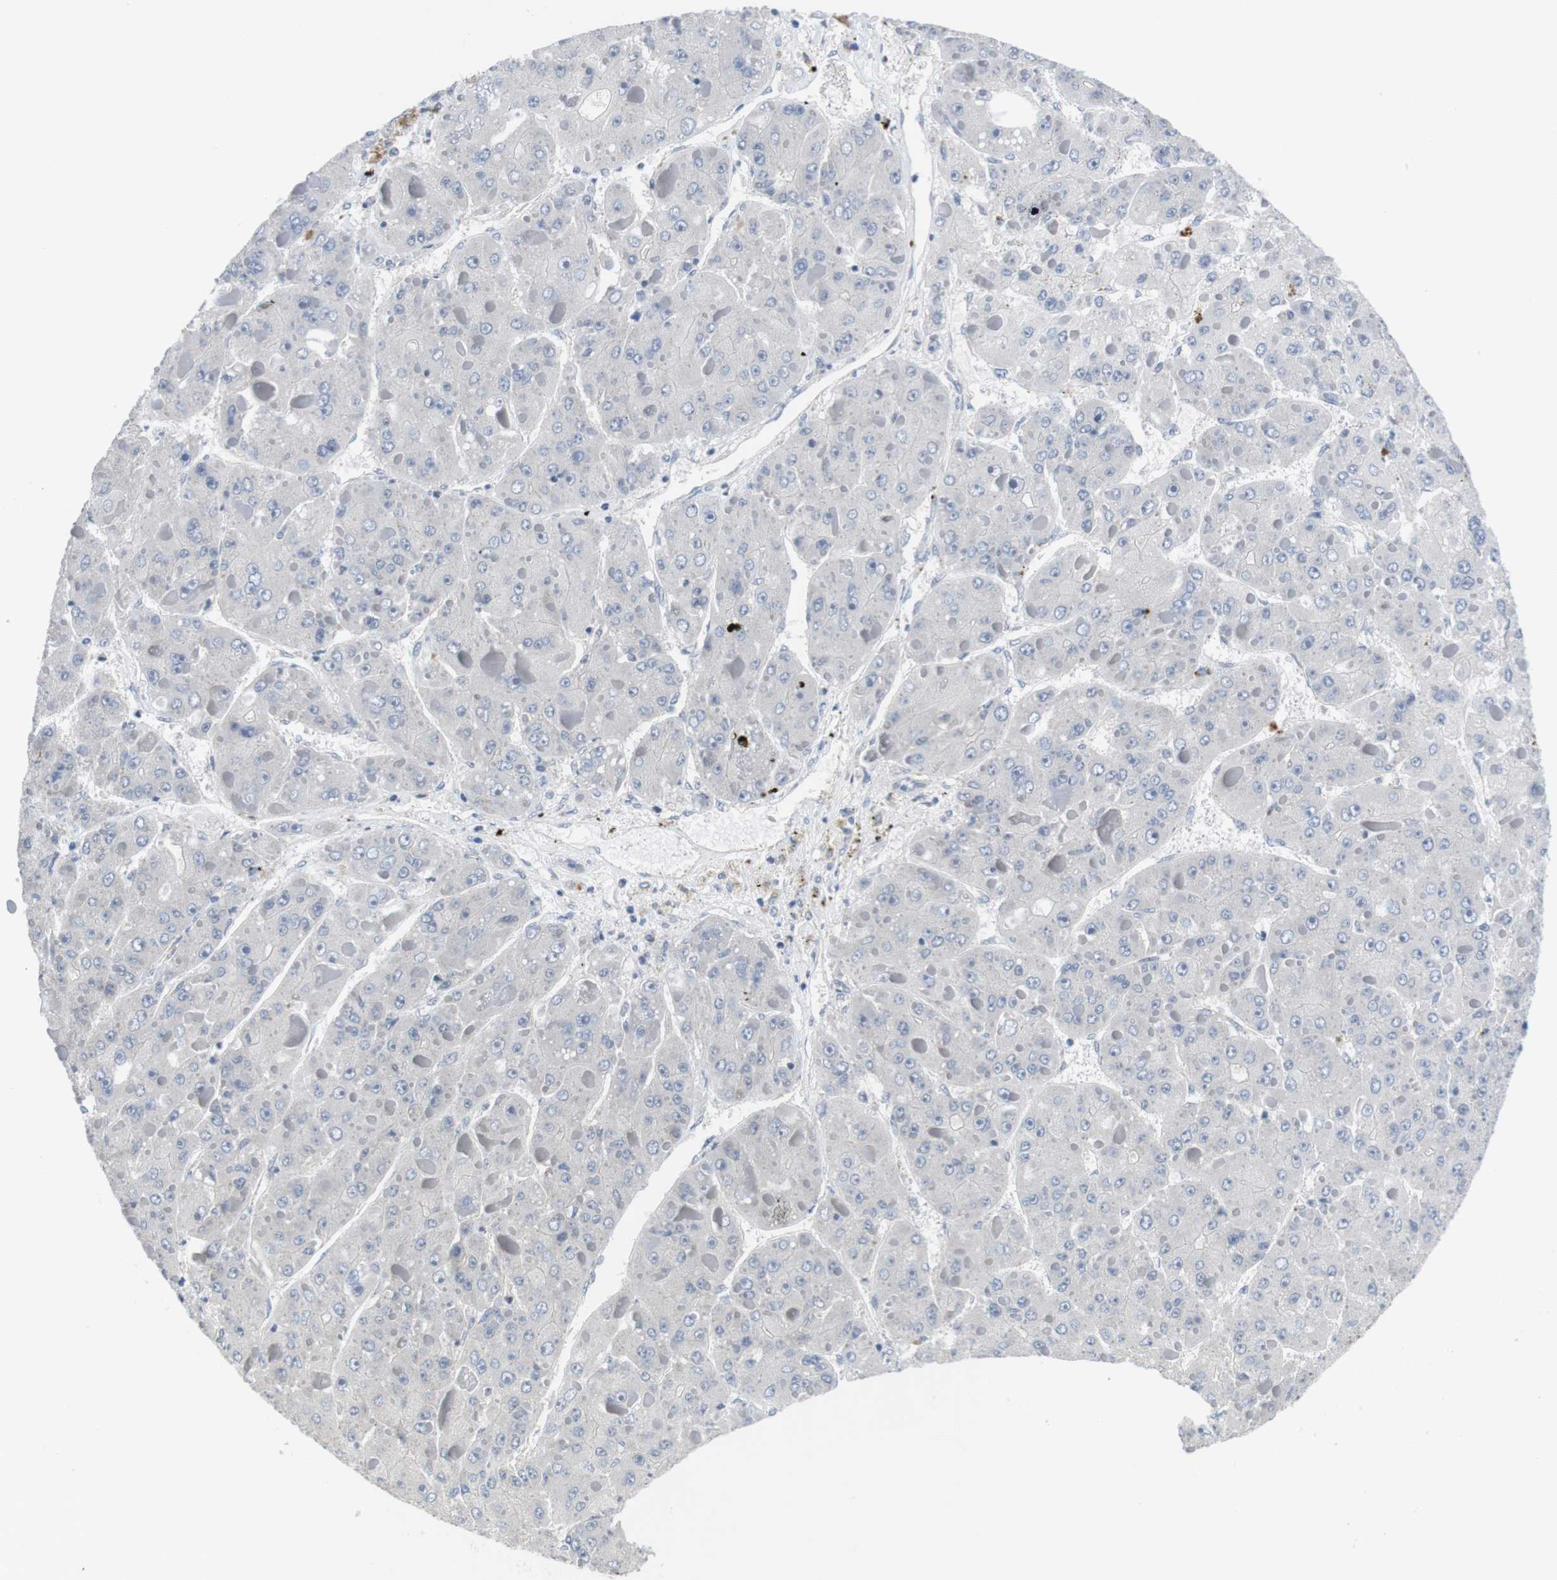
{"staining": {"intensity": "negative", "quantity": "none", "location": "none"}, "tissue": "liver cancer", "cell_type": "Tumor cells", "image_type": "cancer", "snomed": [{"axis": "morphology", "description": "Carcinoma, Hepatocellular, NOS"}, {"axis": "topography", "description": "Liver"}], "caption": "Tumor cells show no significant protein expression in hepatocellular carcinoma (liver).", "gene": "NECTIN1", "patient": {"sex": "female", "age": 73}}